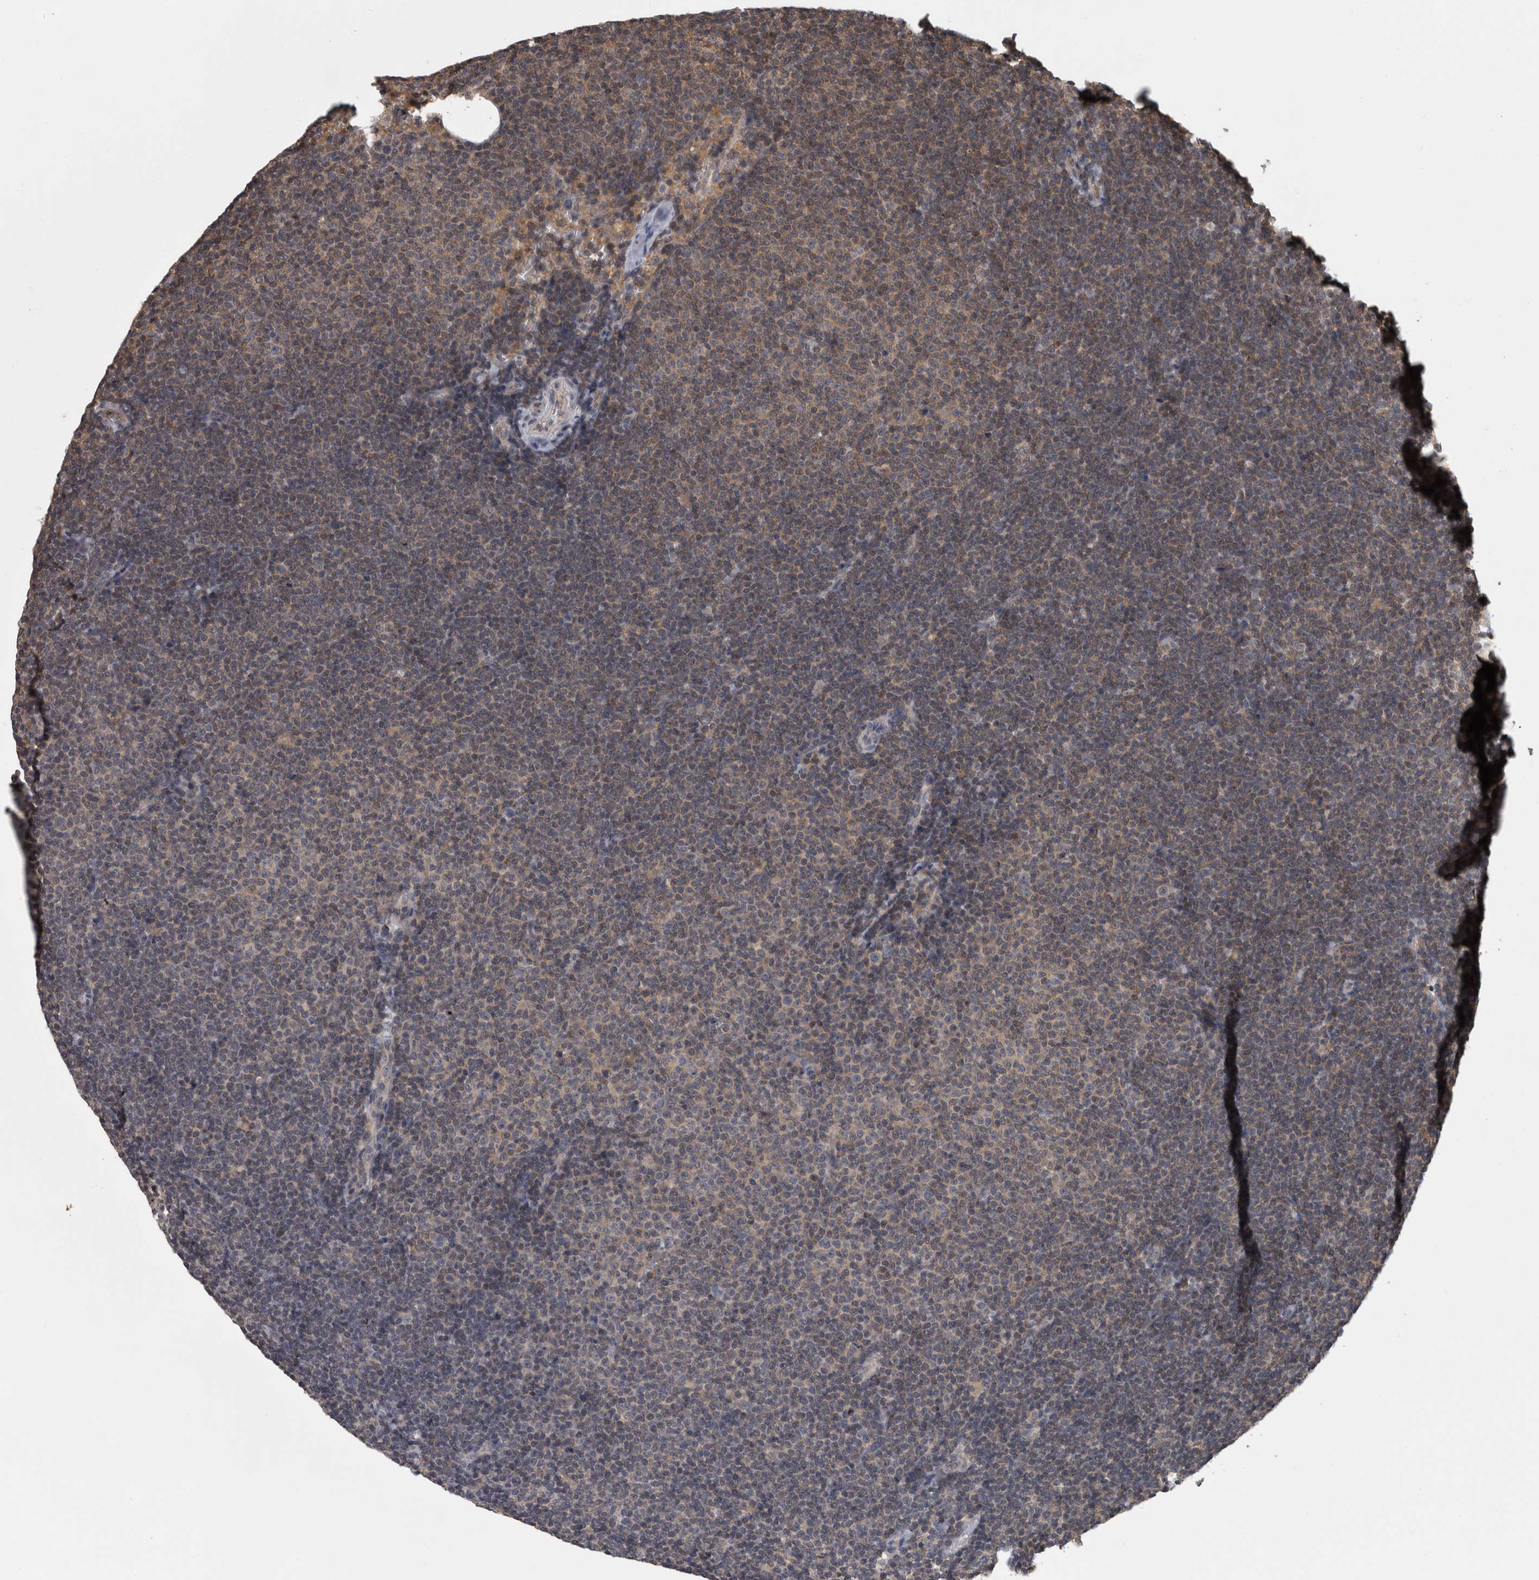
{"staining": {"intensity": "weak", "quantity": ">75%", "location": "cytoplasmic/membranous"}, "tissue": "lymphoma", "cell_type": "Tumor cells", "image_type": "cancer", "snomed": [{"axis": "morphology", "description": "Malignant lymphoma, non-Hodgkin's type, Low grade"}, {"axis": "topography", "description": "Lymph node"}], "caption": "Immunohistochemistry (IHC) micrograph of neoplastic tissue: human lymphoma stained using immunohistochemistry (IHC) shows low levels of weak protein expression localized specifically in the cytoplasmic/membranous of tumor cells, appearing as a cytoplasmic/membranous brown color.", "gene": "APRT", "patient": {"sex": "female", "age": 53}}